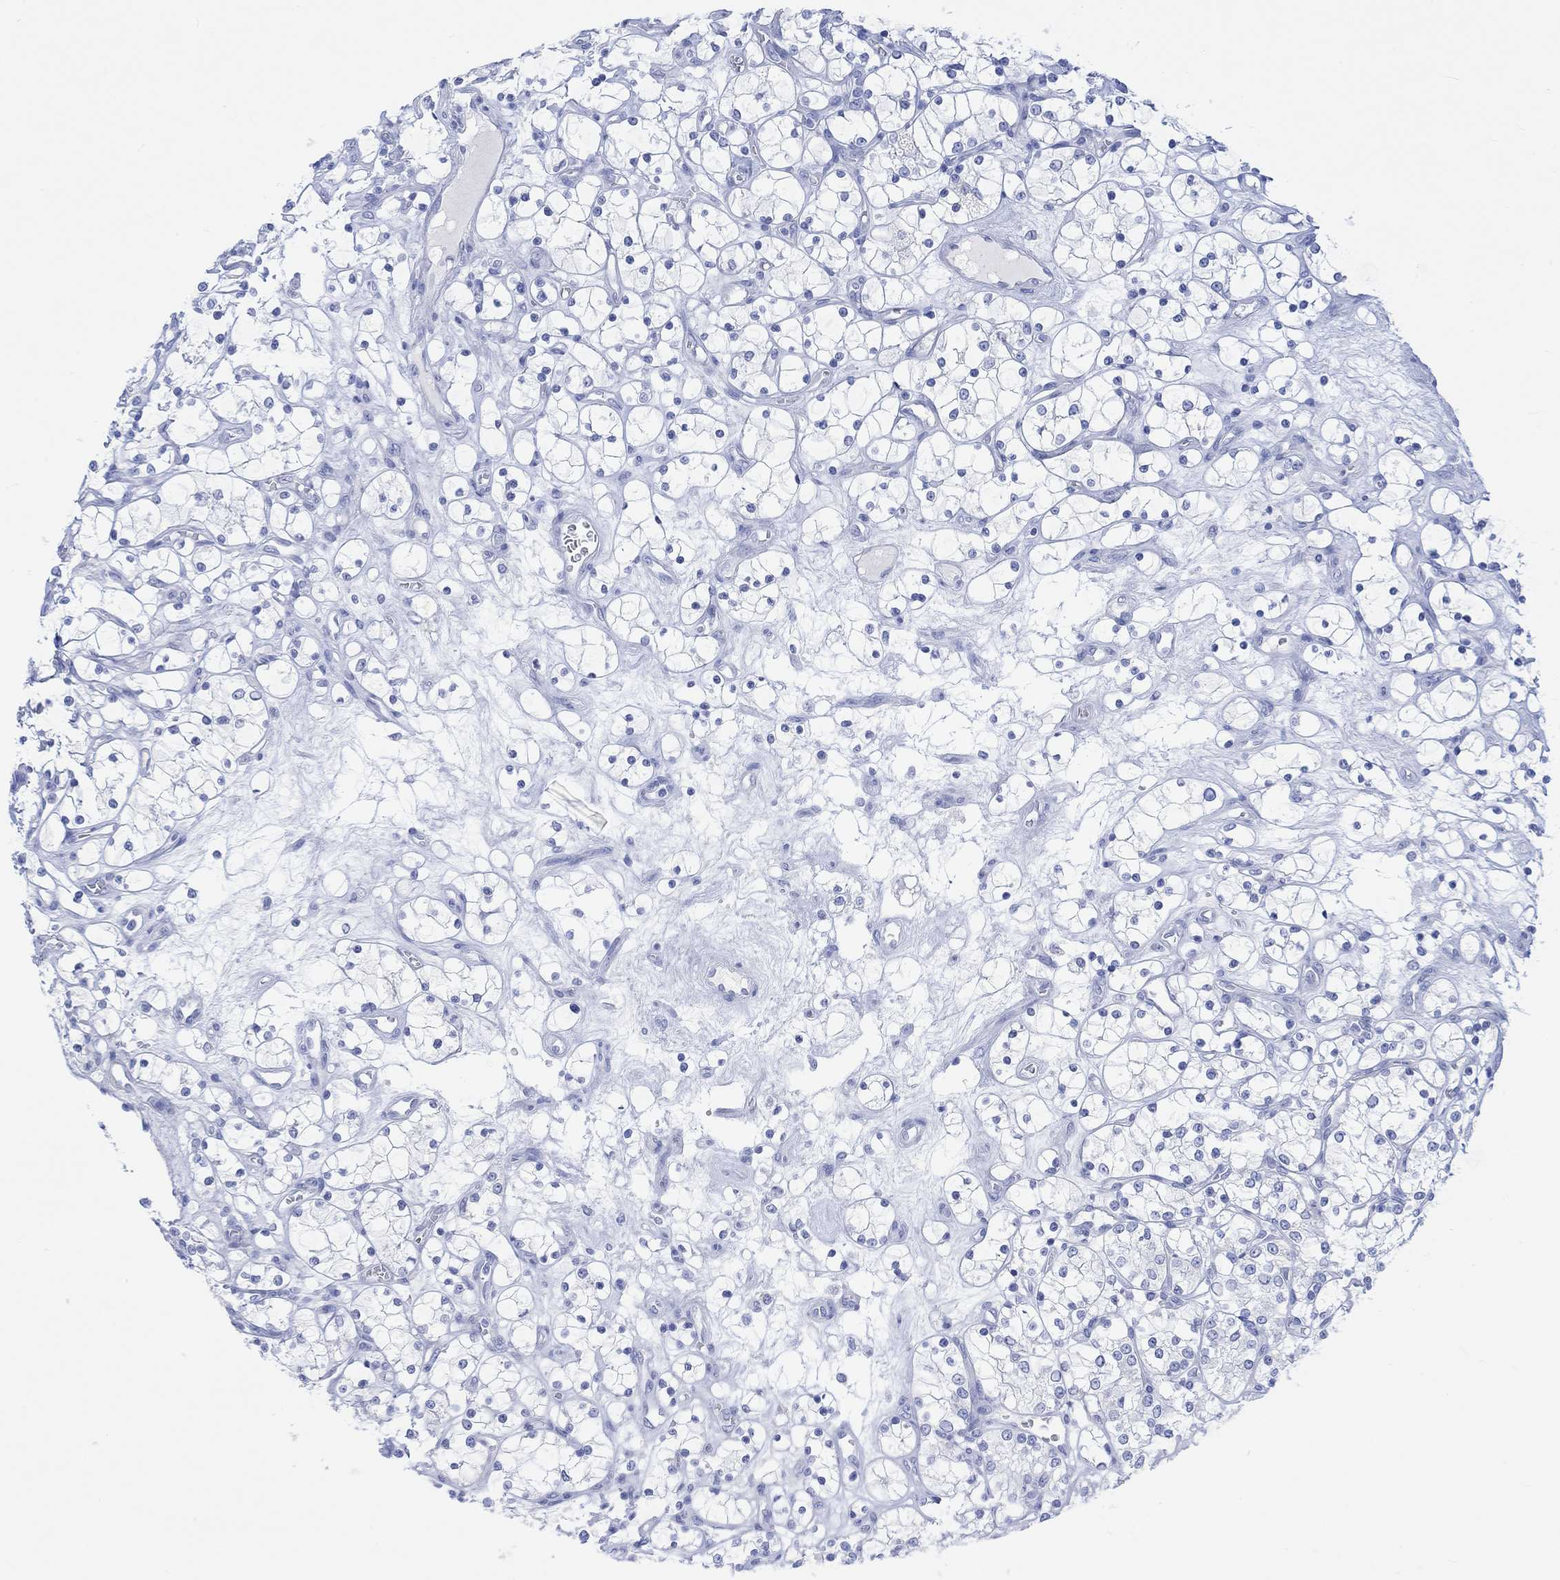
{"staining": {"intensity": "negative", "quantity": "none", "location": "none"}, "tissue": "renal cancer", "cell_type": "Tumor cells", "image_type": "cancer", "snomed": [{"axis": "morphology", "description": "Adenocarcinoma, NOS"}, {"axis": "topography", "description": "Kidney"}], "caption": "DAB immunohistochemical staining of human adenocarcinoma (renal) demonstrates no significant expression in tumor cells.", "gene": "CALCA", "patient": {"sex": "female", "age": 69}}